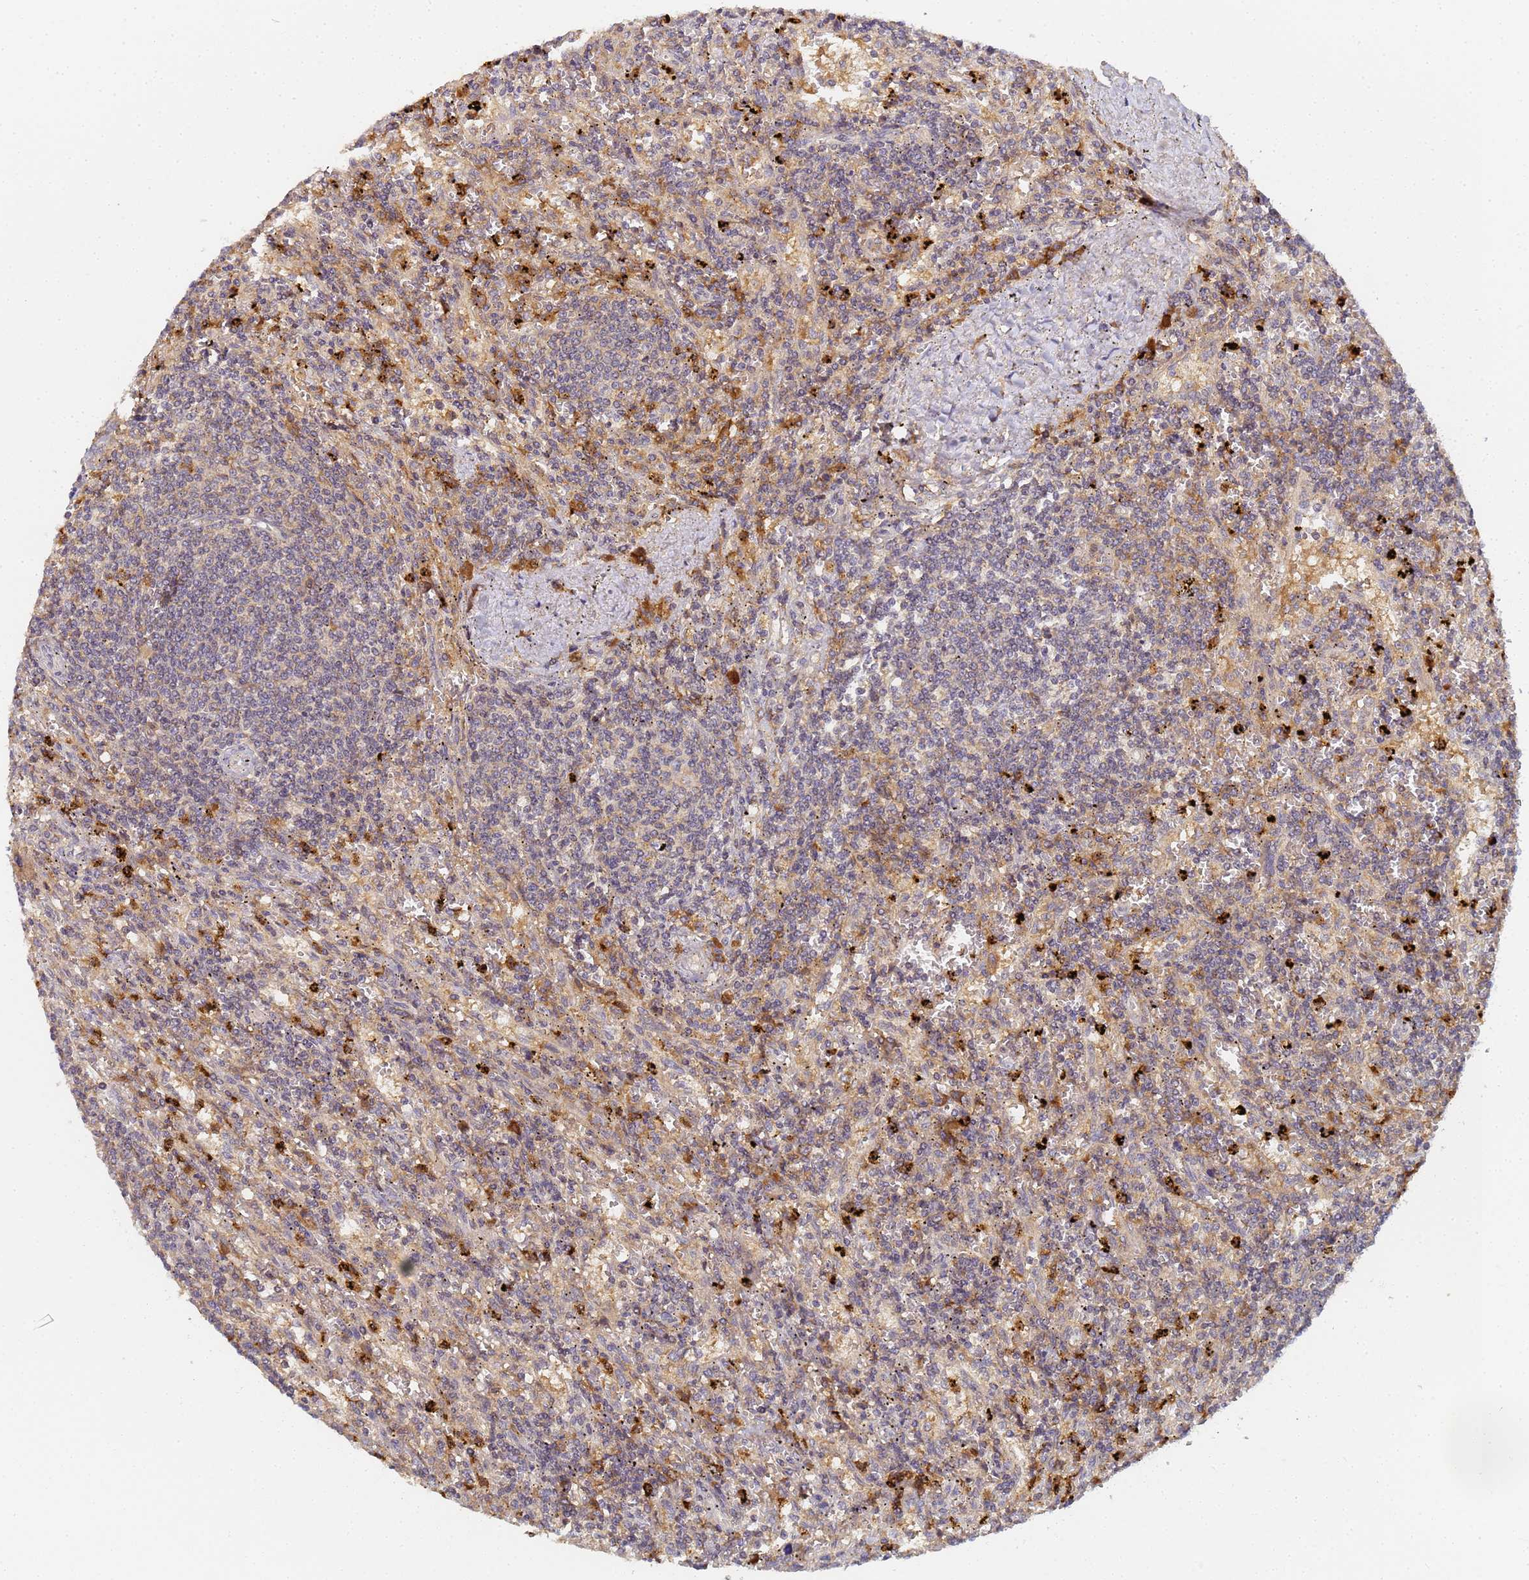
{"staining": {"intensity": "negative", "quantity": "none", "location": "none"}, "tissue": "lymphoma", "cell_type": "Tumor cells", "image_type": "cancer", "snomed": [{"axis": "morphology", "description": "Malignant lymphoma, non-Hodgkin's type, Low grade"}, {"axis": "topography", "description": "Spleen"}], "caption": "Micrograph shows no significant protein staining in tumor cells of lymphoma.", "gene": "LRRC69", "patient": {"sex": "male", "age": 76}}